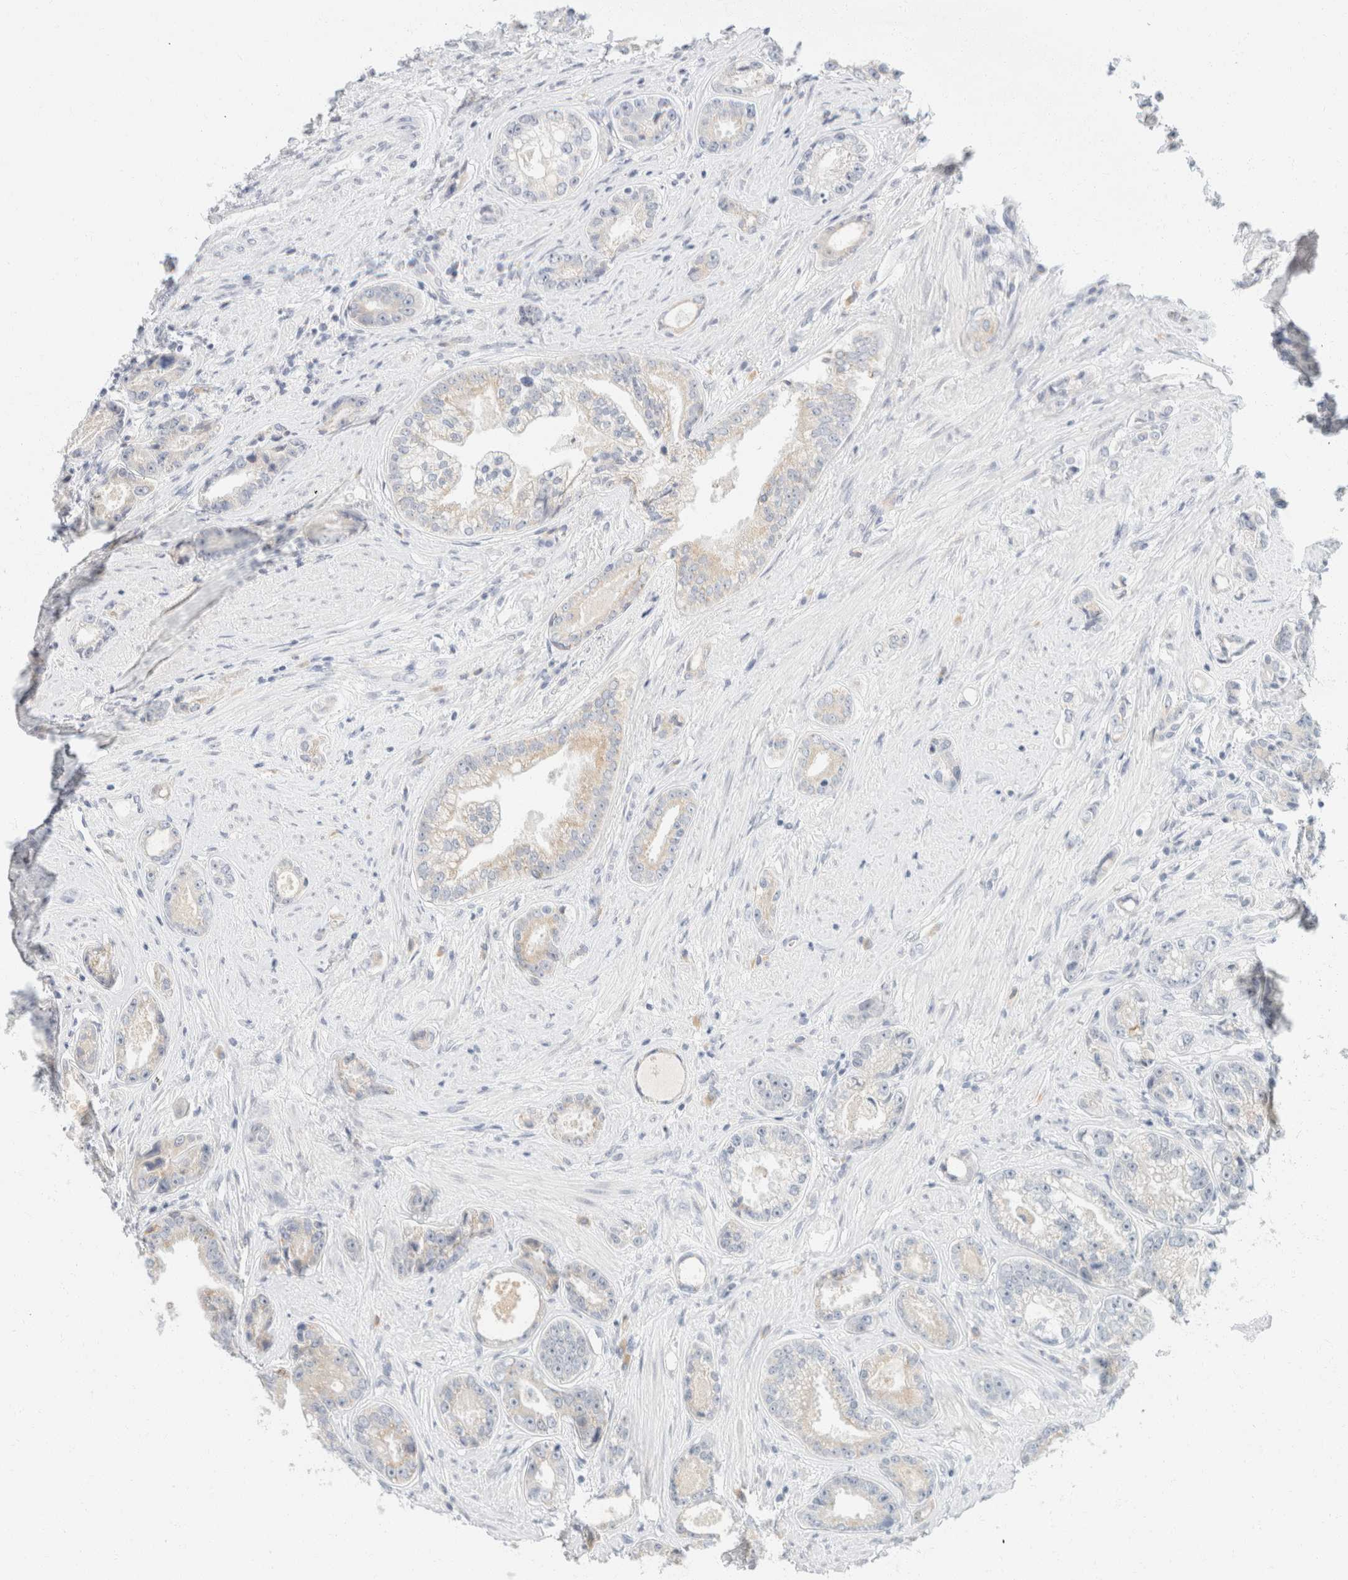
{"staining": {"intensity": "negative", "quantity": "none", "location": "none"}, "tissue": "prostate cancer", "cell_type": "Tumor cells", "image_type": "cancer", "snomed": [{"axis": "morphology", "description": "Adenocarcinoma, High grade"}, {"axis": "topography", "description": "Prostate"}], "caption": "The histopathology image demonstrates no staining of tumor cells in prostate cancer. The staining is performed using DAB brown chromogen with nuclei counter-stained in using hematoxylin.", "gene": "KRT20", "patient": {"sex": "male", "age": 61}}